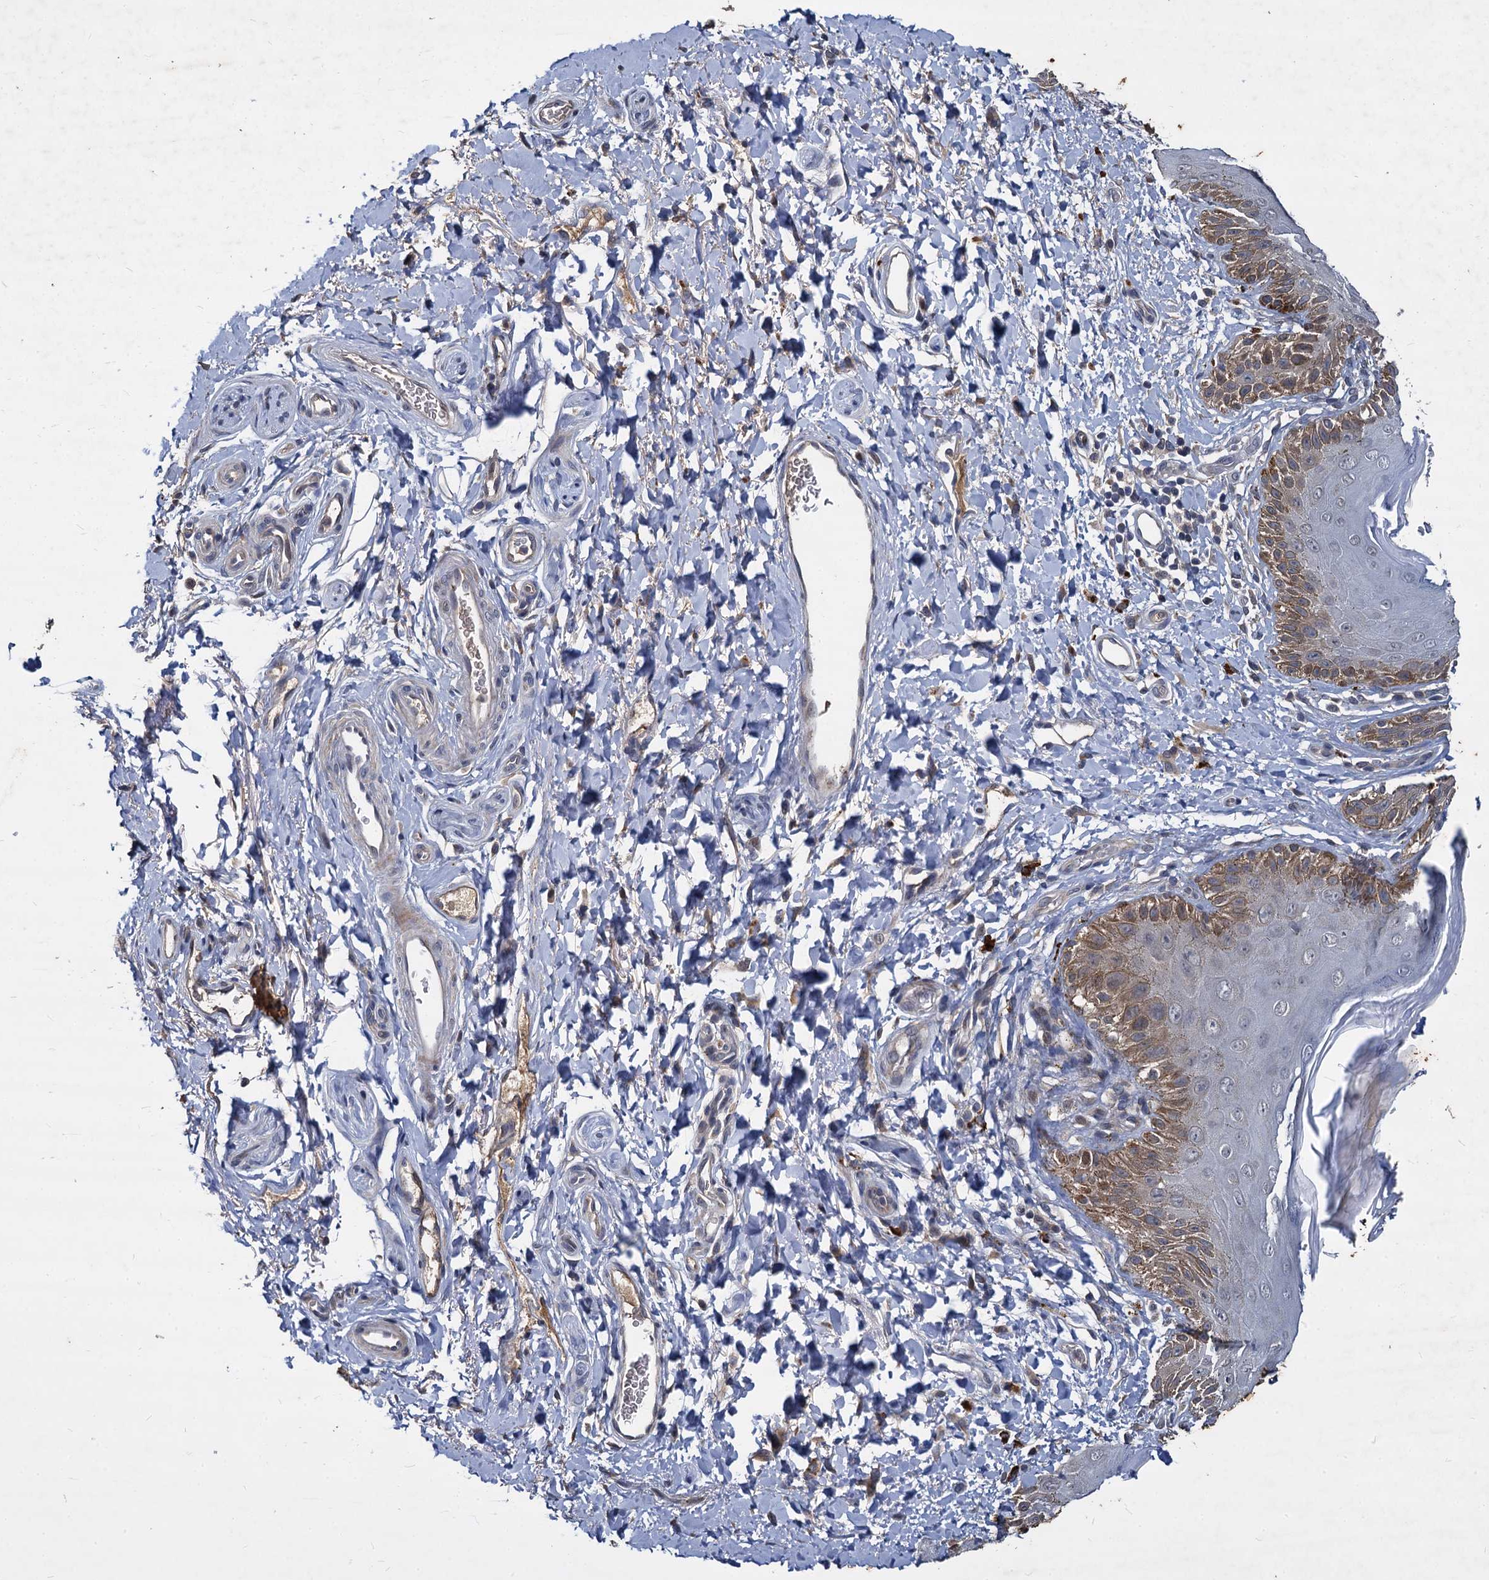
{"staining": {"intensity": "moderate", "quantity": "25%-75%", "location": "cytoplasmic/membranous"}, "tissue": "skin", "cell_type": "Epidermal cells", "image_type": "normal", "snomed": [{"axis": "morphology", "description": "Normal tissue, NOS"}, {"axis": "topography", "description": "Anal"}], "caption": "DAB immunohistochemical staining of unremarkable human skin exhibits moderate cytoplasmic/membranous protein staining in about 25%-75% of epidermal cells. (Brightfield microscopy of DAB IHC at high magnification).", "gene": "CCDC184", "patient": {"sex": "male", "age": 44}}